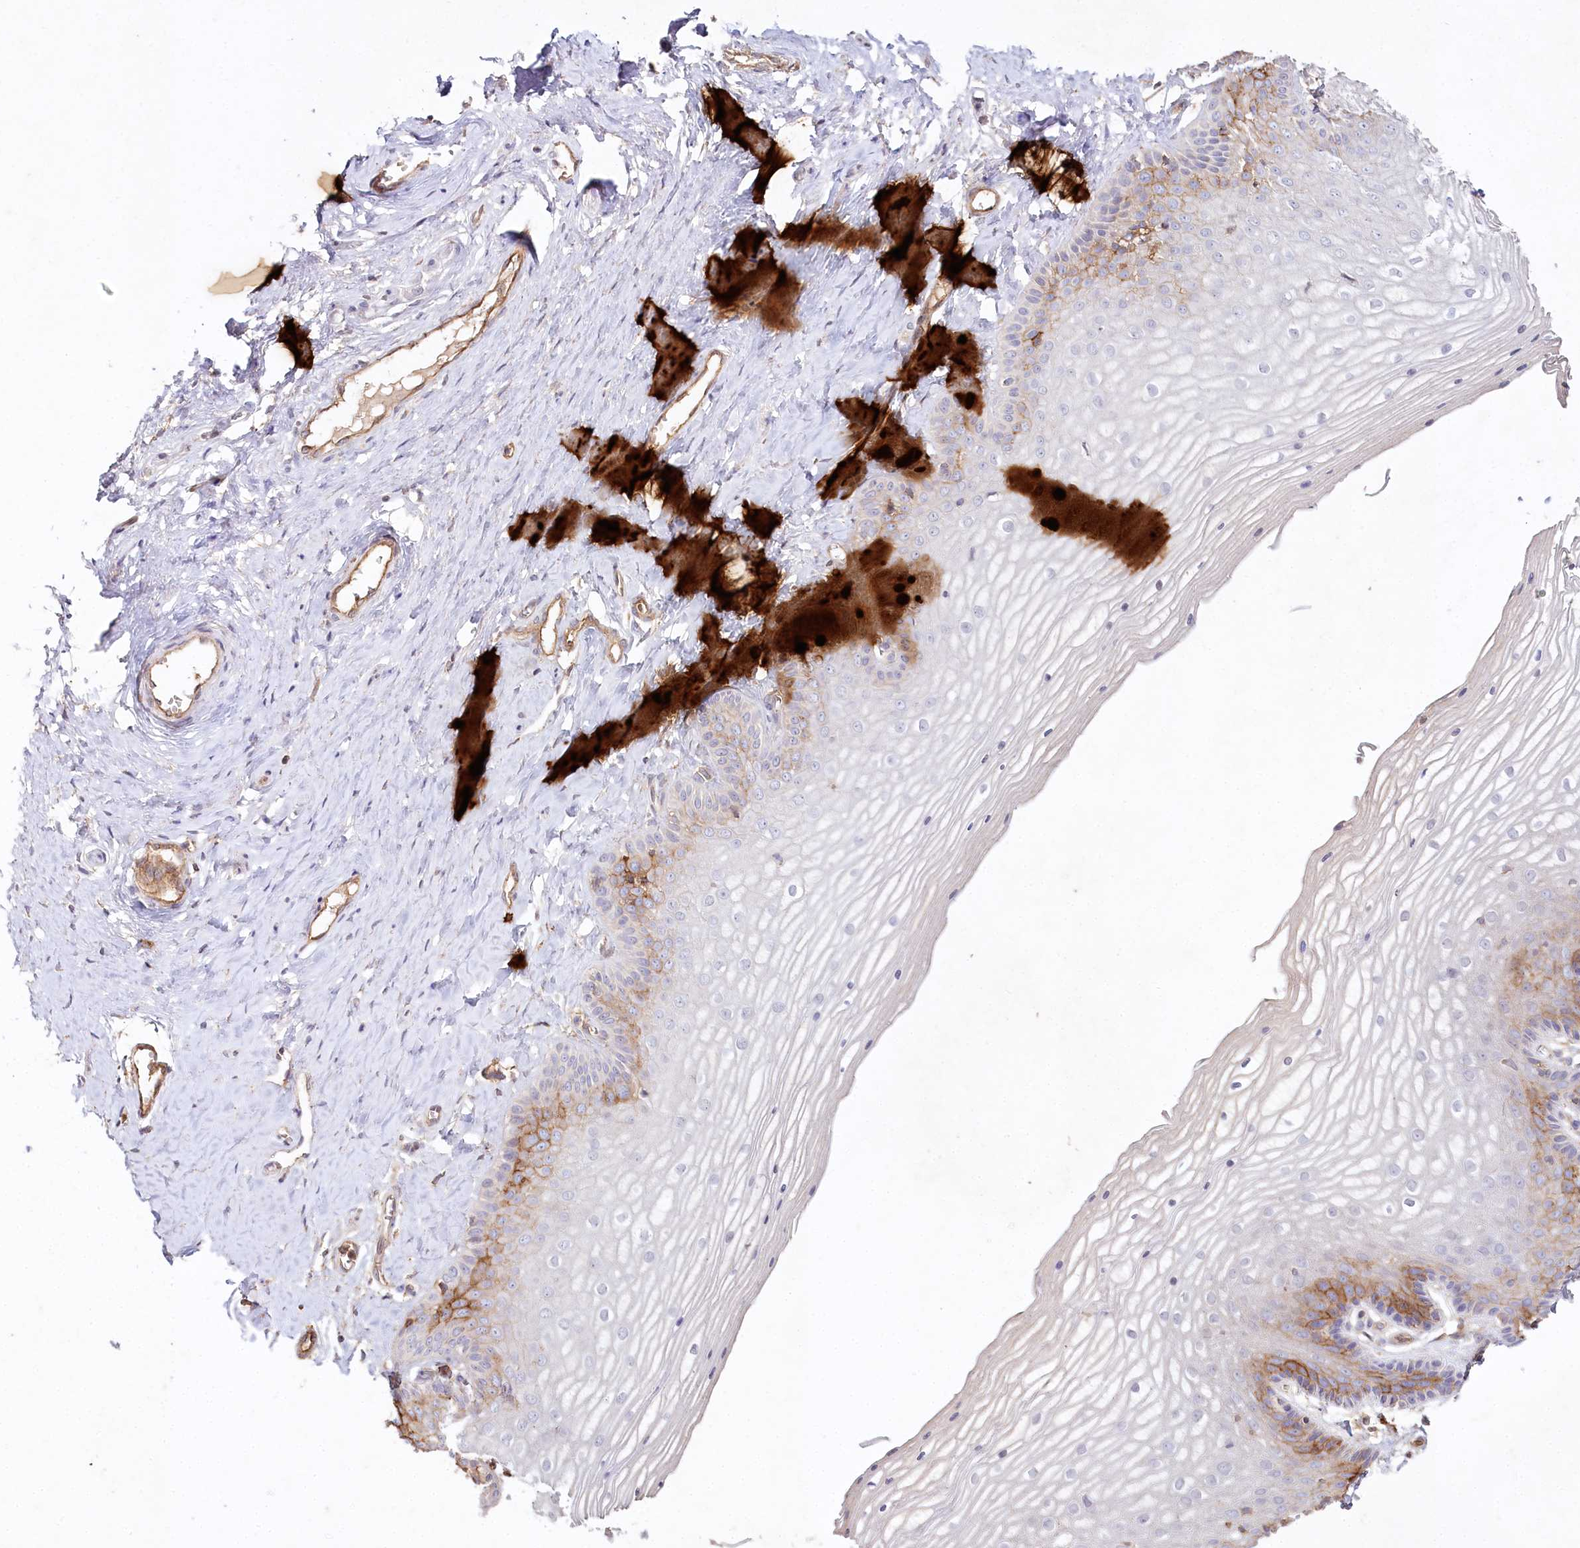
{"staining": {"intensity": "moderate", "quantity": "<25%", "location": "cytoplasmic/membranous"}, "tissue": "vagina", "cell_type": "Squamous epithelial cells", "image_type": "normal", "snomed": [{"axis": "morphology", "description": "Normal tissue, NOS"}, {"axis": "topography", "description": "Vagina"}, {"axis": "topography", "description": "Cervix"}], "caption": "A low amount of moderate cytoplasmic/membranous positivity is seen in approximately <25% of squamous epithelial cells in normal vagina. The protein is shown in brown color, while the nuclei are stained blue.", "gene": "RBP5", "patient": {"sex": "female", "age": 40}}